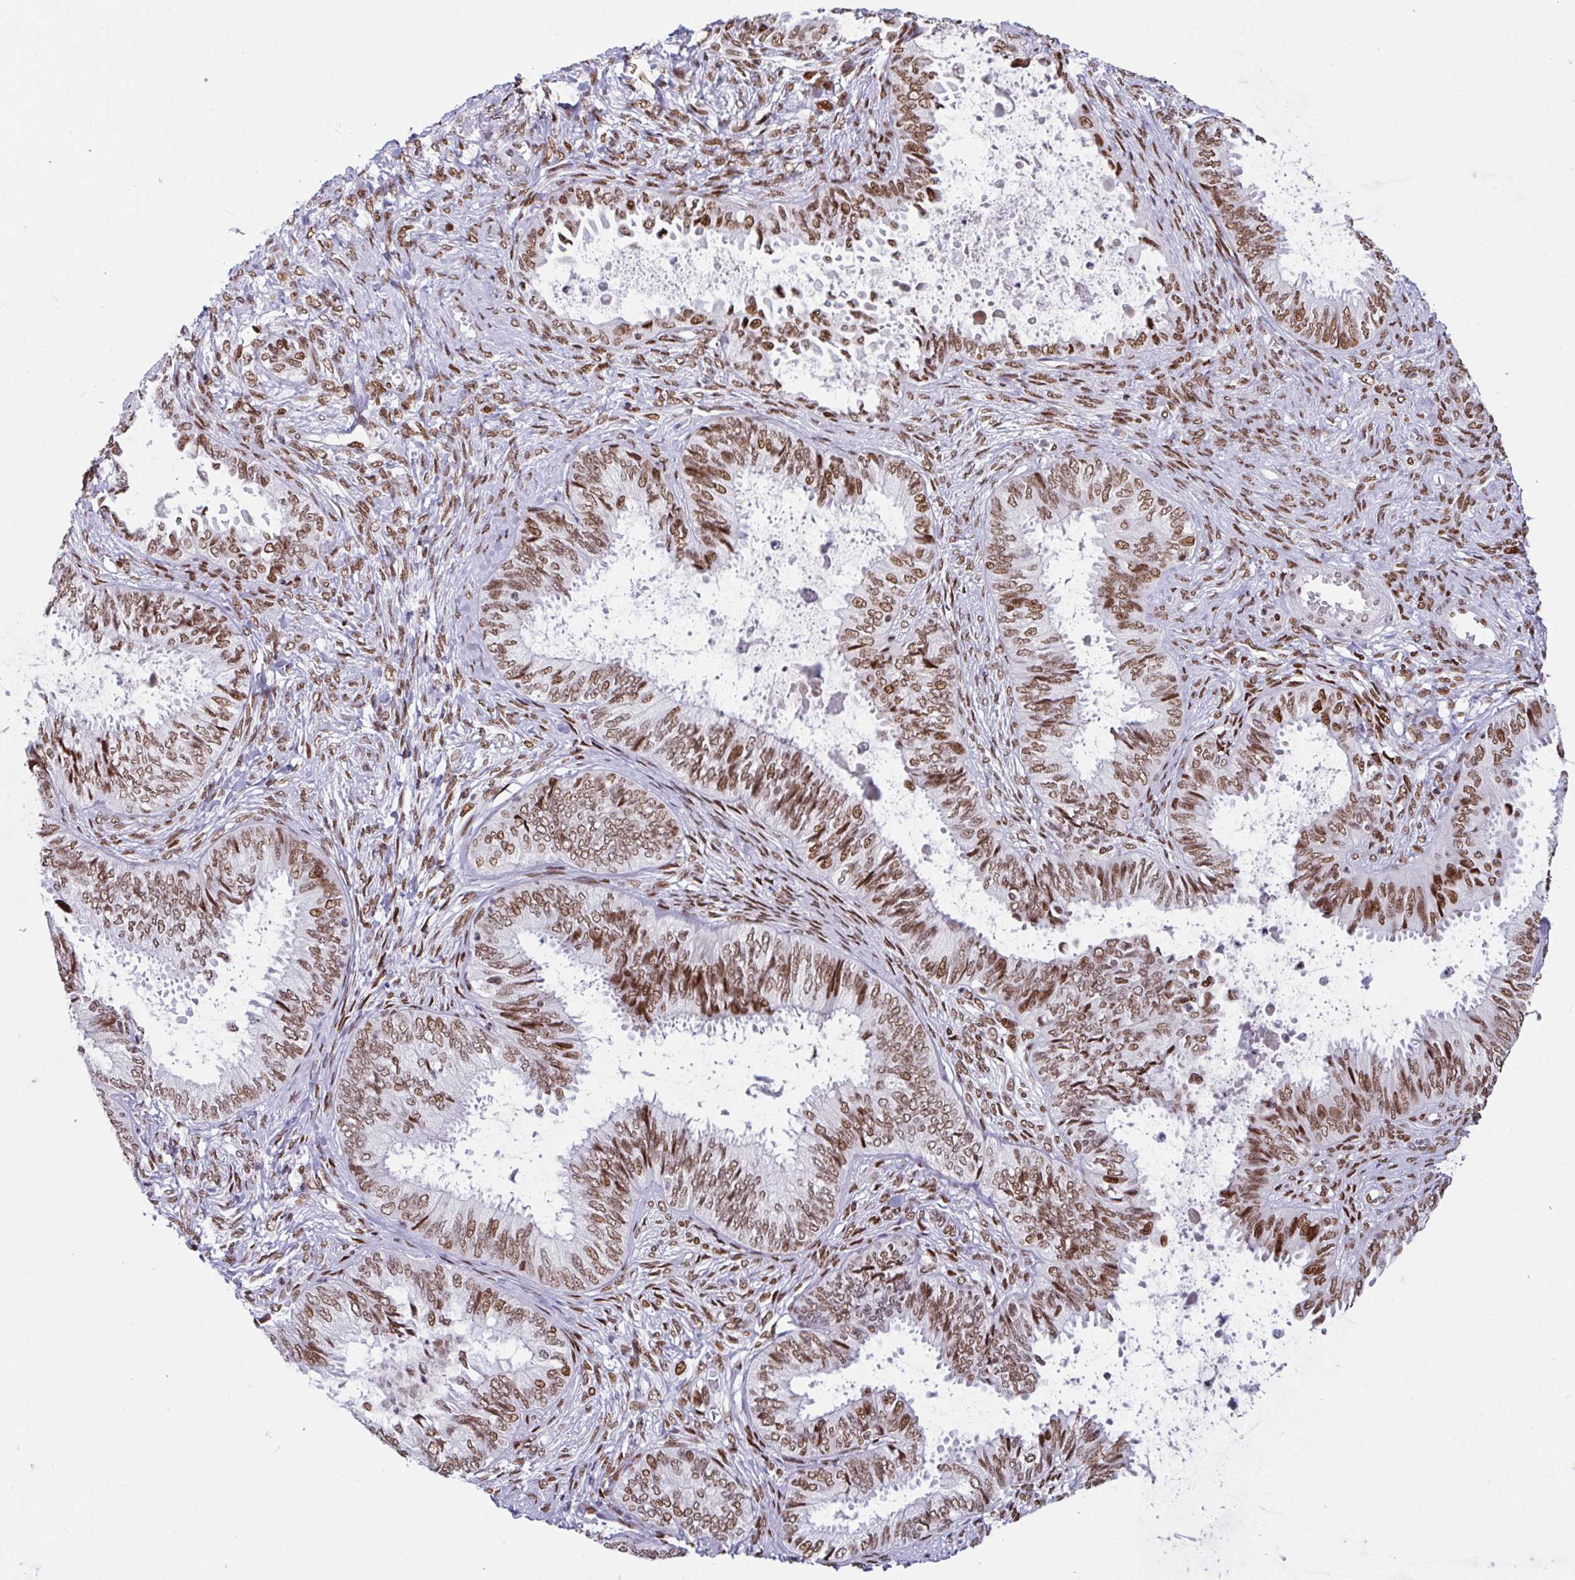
{"staining": {"intensity": "moderate", "quantity": ">75%", "location": "nuclear"}, "tissue": "ovarian cancer", "cell_type": "Tumor cells", "image_type": "cancer", "snomed": [{"axis": "morphology", "description": "Carcinoma, endometroid"}, {"axis": "topography", "description": "Ovary"}], "caption": "IHC (DAB) staining of ovarian cancer demonstrates moderate nuclear protein staining in about >75% of tumor cells. (DAB (3,3'-diaminobenzidine) IHC with brightfield microscopy, high magnification).", "gene": "CLP1", "patient": {"sex": "female", "age": 70}}